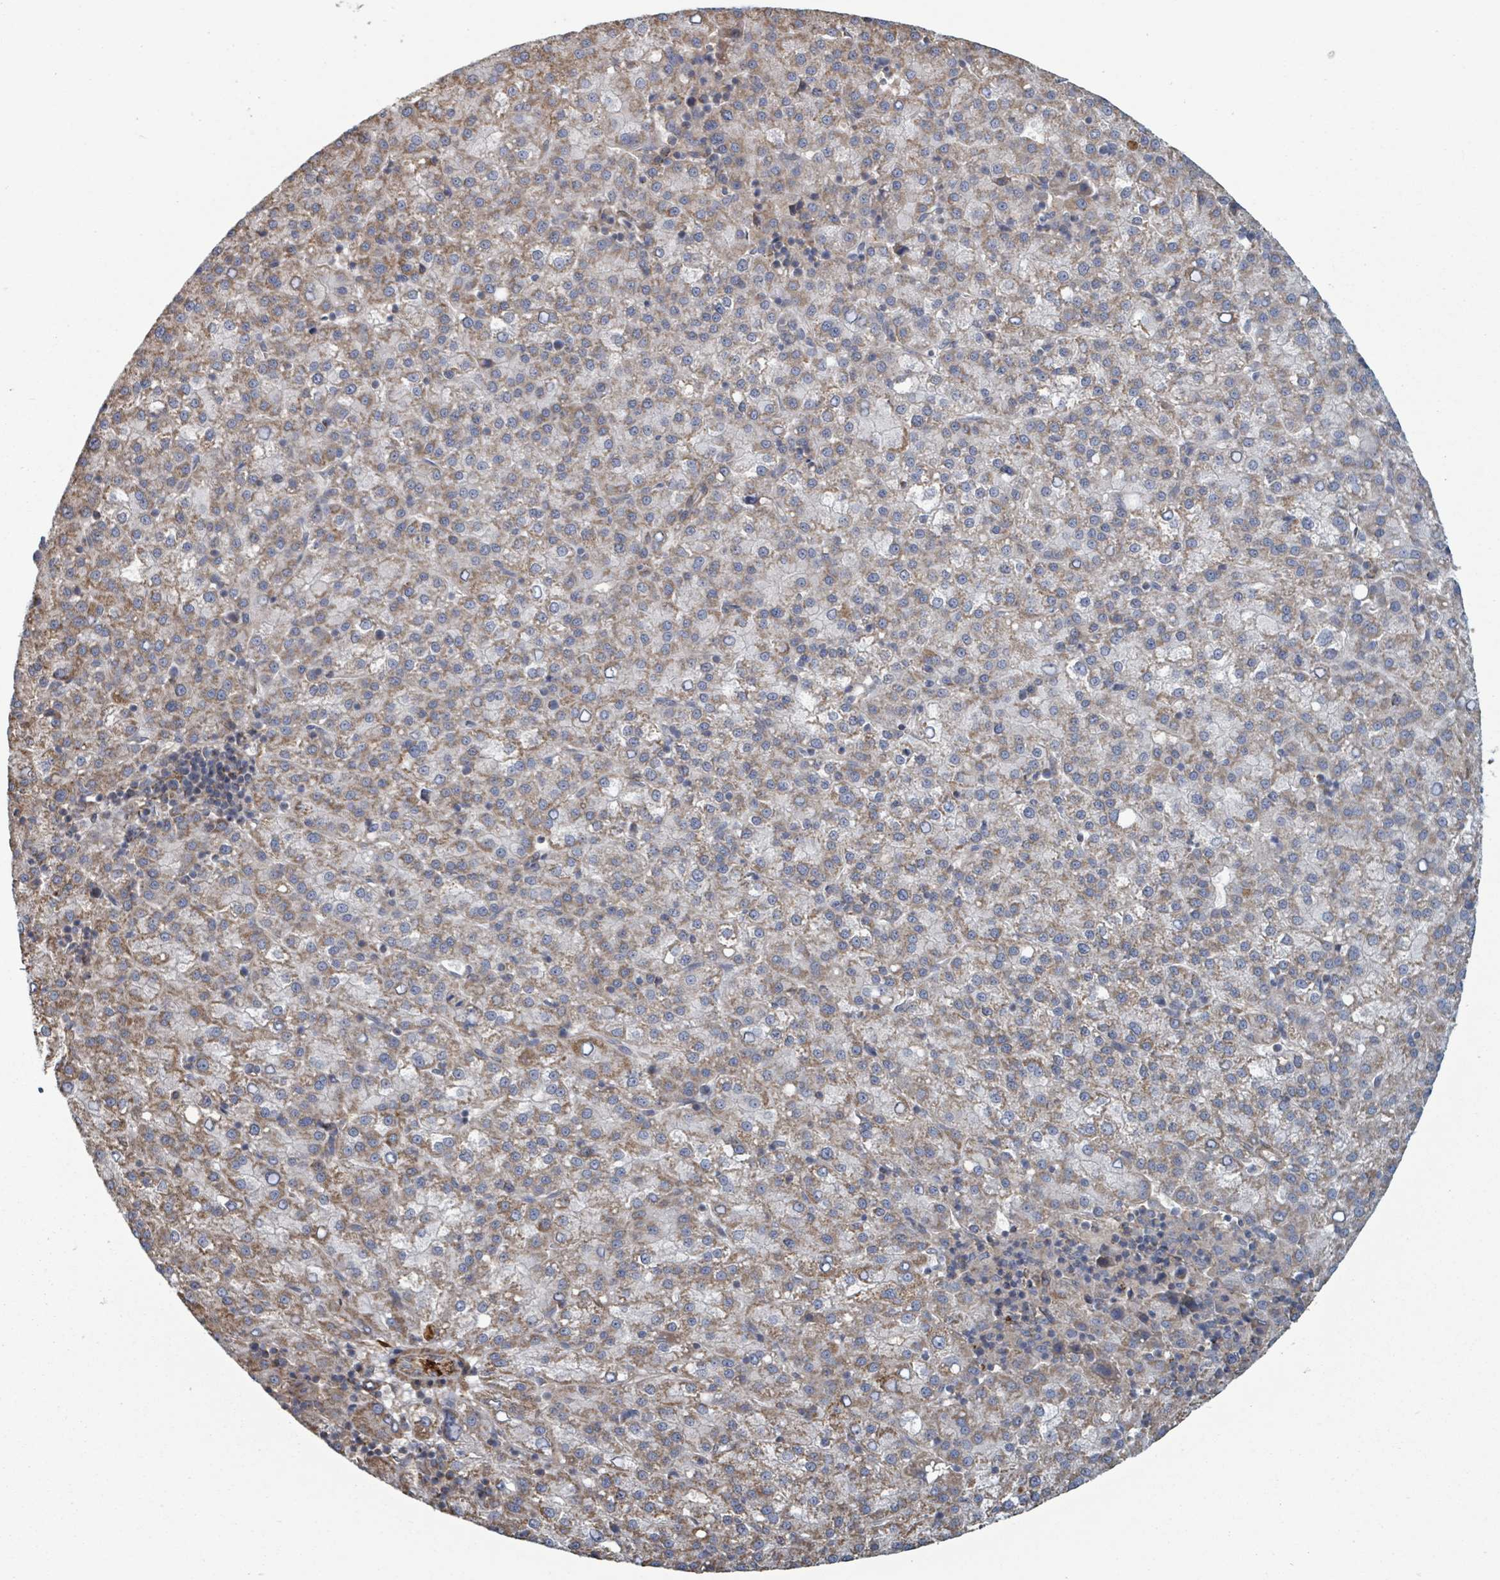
{"staining": {"intensity": "moderate", "quantity": ">75%", "location": "cytoplasmic/membranous"}, "tissue": "liver cancer", "cell_type": "Tumor cells", "image_type": "cancer", "snomed": [{"axis": "morphology", "description": "Carcinoma, Hepatocellular, NOS"}, {"axis": "topography", "description": "Liver"}], "caption": "Brown immunohistochemical staining in human liver cancer (hepatocellular carcinoma) displays moderate cytoplasmic/membranous expression in about >75% of tumor cells. Immunohistochemistry (ihc) stains the protein of interest in brown and the nuclei are stained blue.", "gene": "ADCK1", "patient": {"sex": "female", "age": 58}}